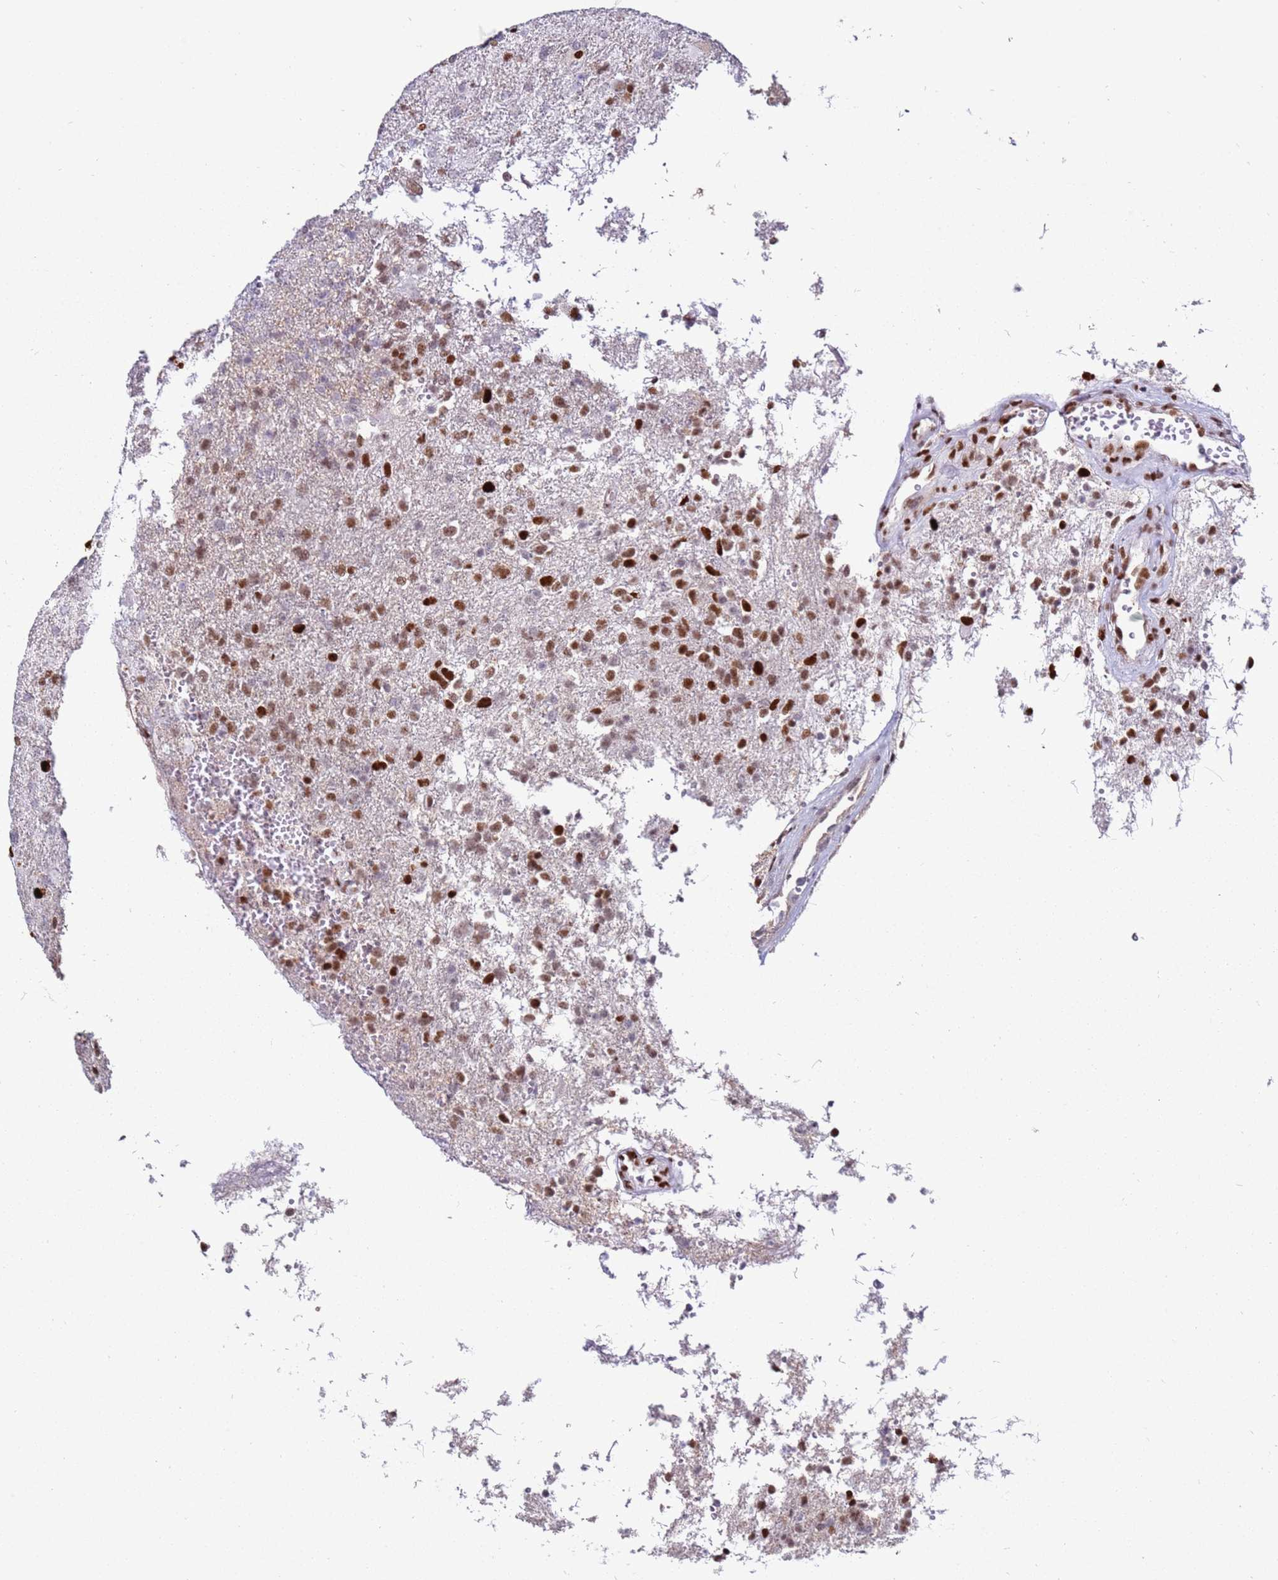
{"staining": {"intensity": "strong", "quantity": ">75%", "location": "nuclear"}, "tissue": "glioma", "cell_type": "Tumor cells", "image_type": "cancer", "snomed": [{"axis": "morphology", "description": "Glioma, malignant, High grade"}, {"axis": "topography", "description": "Brain"}], "caption": "A histopathology image of human malignant glioma (high-grade) stained for a protein reveals strong nuclear brown staining in tumor cells.", "gene": "KPNA4", "patient": {"sex": "male", "age": 56}}